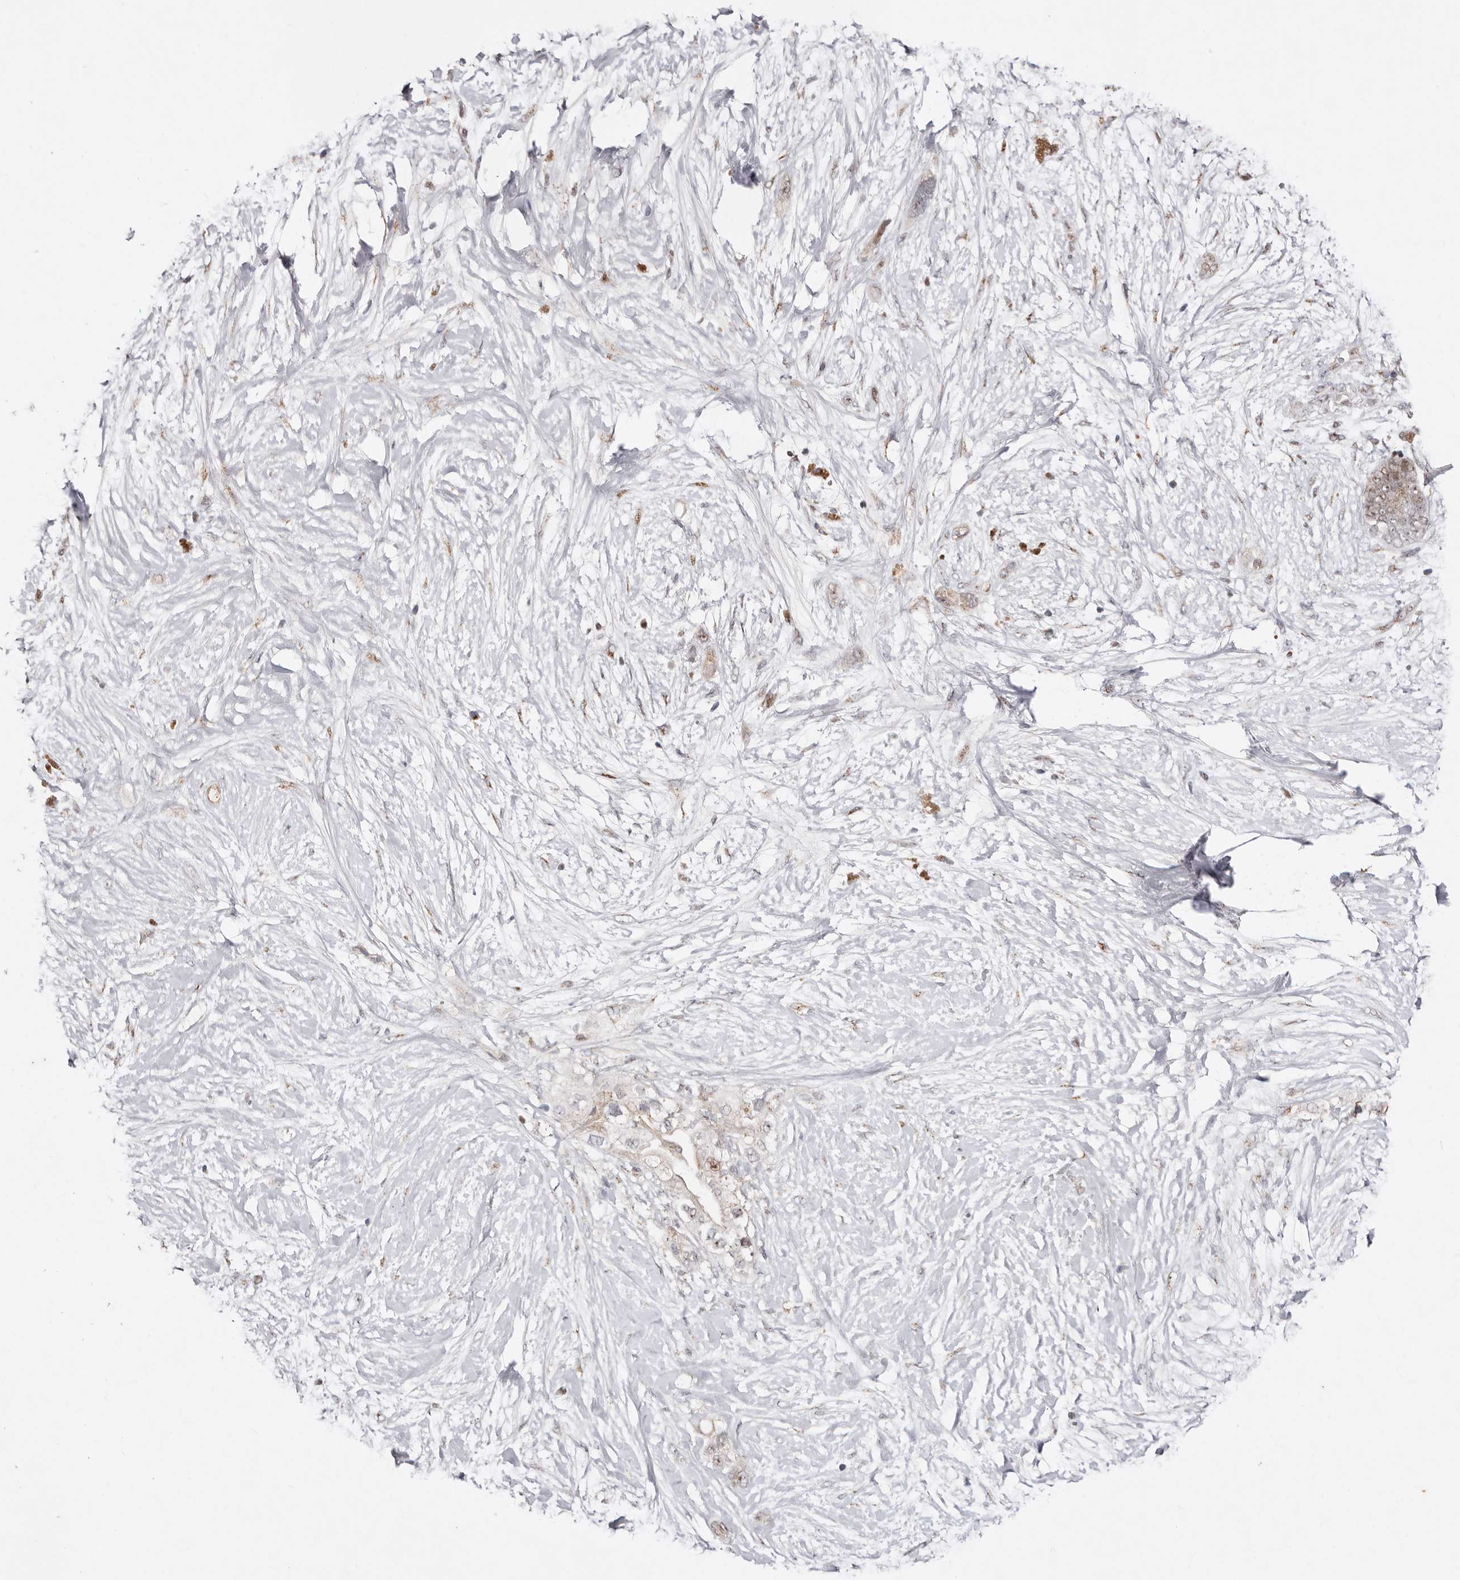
{"staining": {"intensity": "moderate", "quantity": "25%-75%", "location": "cytoplasmic/membranous,nuclear"}, "tissue": "pancreatic cancer", "cell_type": "Tumor cells", "image_type": "cancer", "snomed": [{"axis": "morphology", "description": "Adenocarcinoma, NOS"}, {"axis": "topography", "description": "Pancreas"}], "caption": "The micrograph exhibits immunohistochemical staining of adenocarcinoma (pancreatic). There is moderate cytoplasmic/membranous and nuclear positivity is present in about 25%-75% of tumor cells.", "gene": "KLF7", "patient": {"sex": "male", "age": 53}}